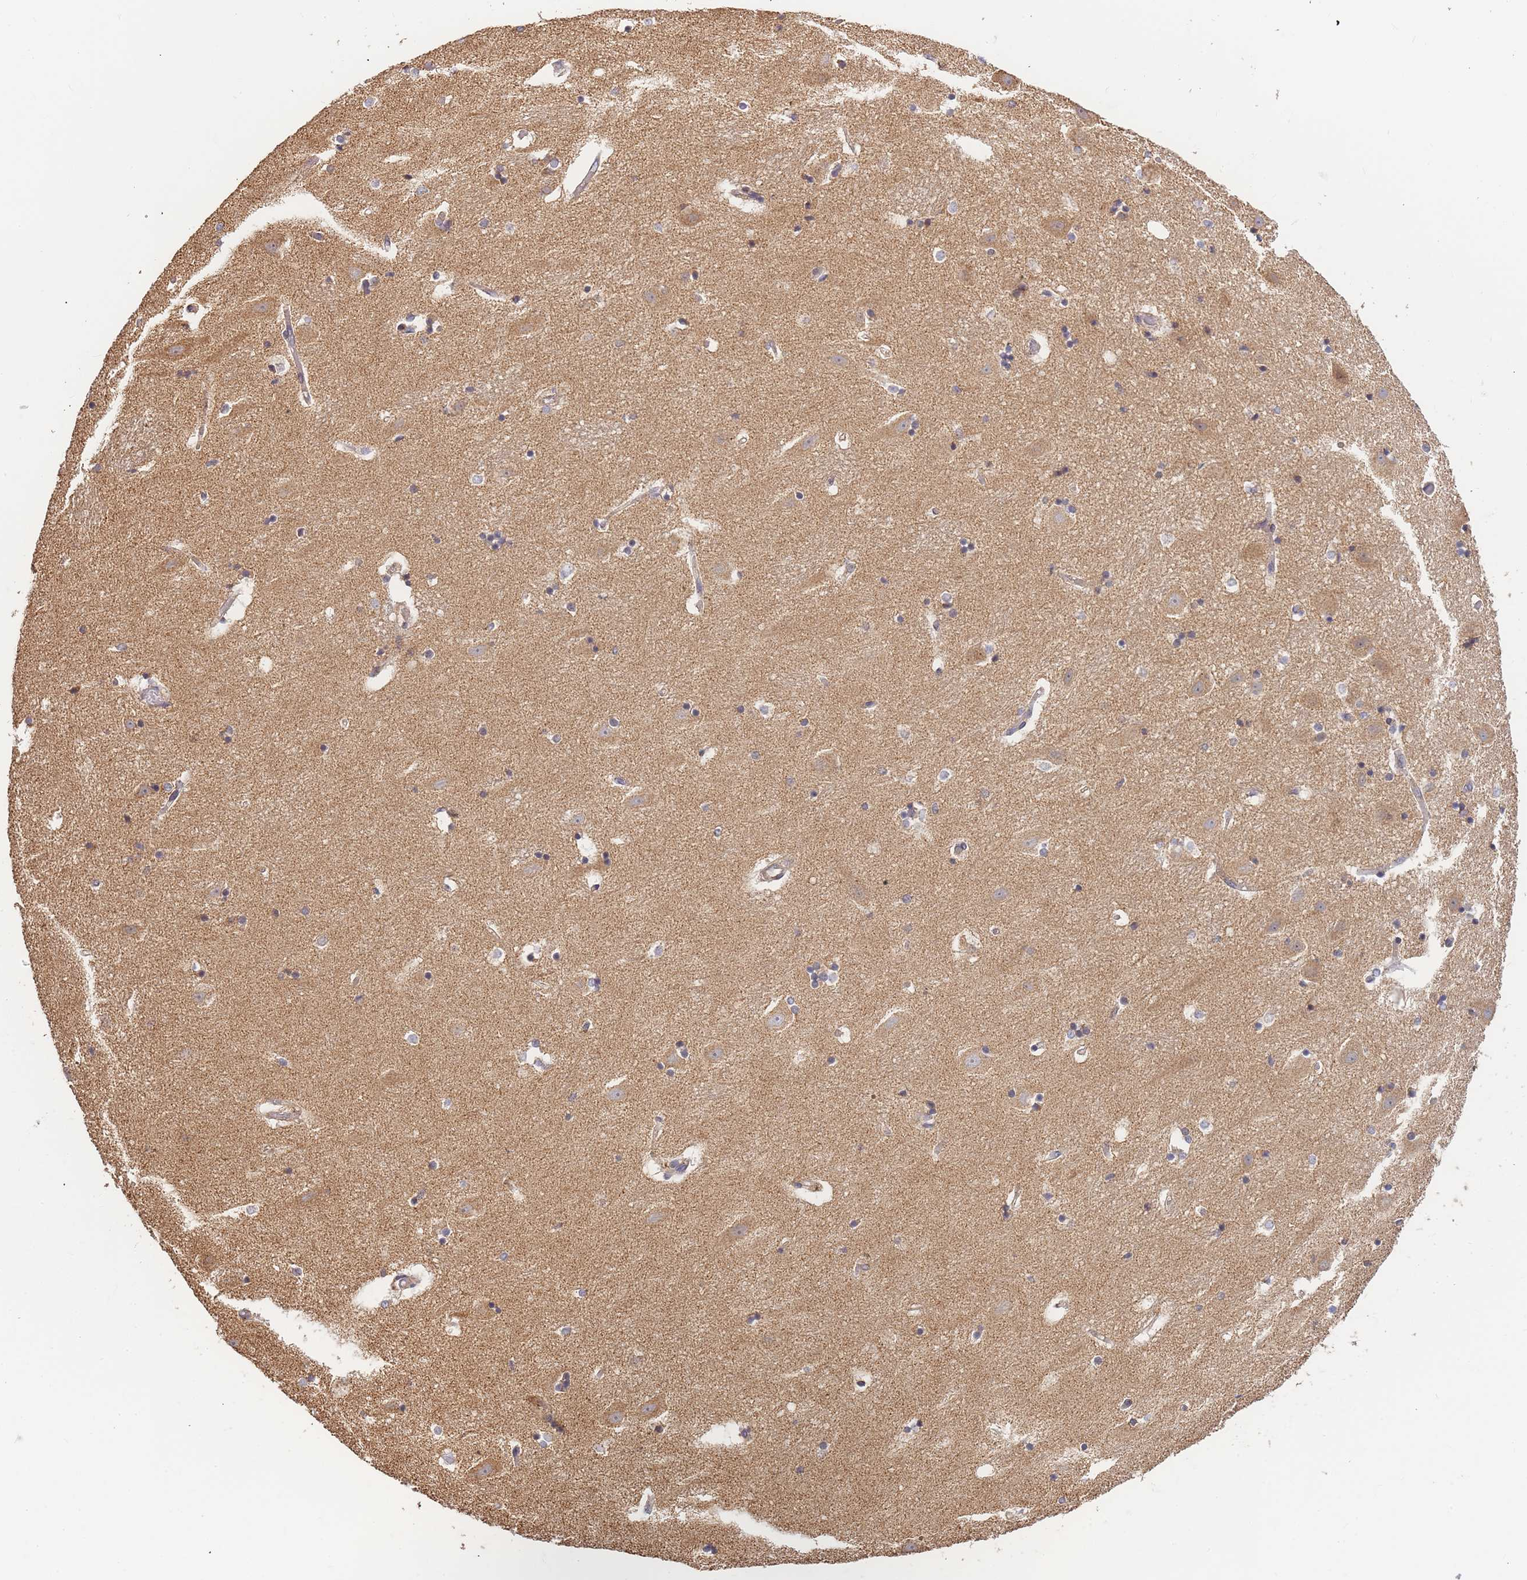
{"staining": {"intensity": "negative", "quantity": "none", "location": "none"}, "tissue": "hippocampus", "cell_type": "Glial cells", "image_type": "normal", "snomed": [{"axis": "morphology", "description": "Normal tissue, NOS"}, {"axis": "topography", "description": "Hippocampus"}], "caption": "Immunohistochemistry (IHC) of benign hippocampus reveals no staining in glial cells.", "gene": "ADCY9", "patient": {"sex": "female", "age": 52}}